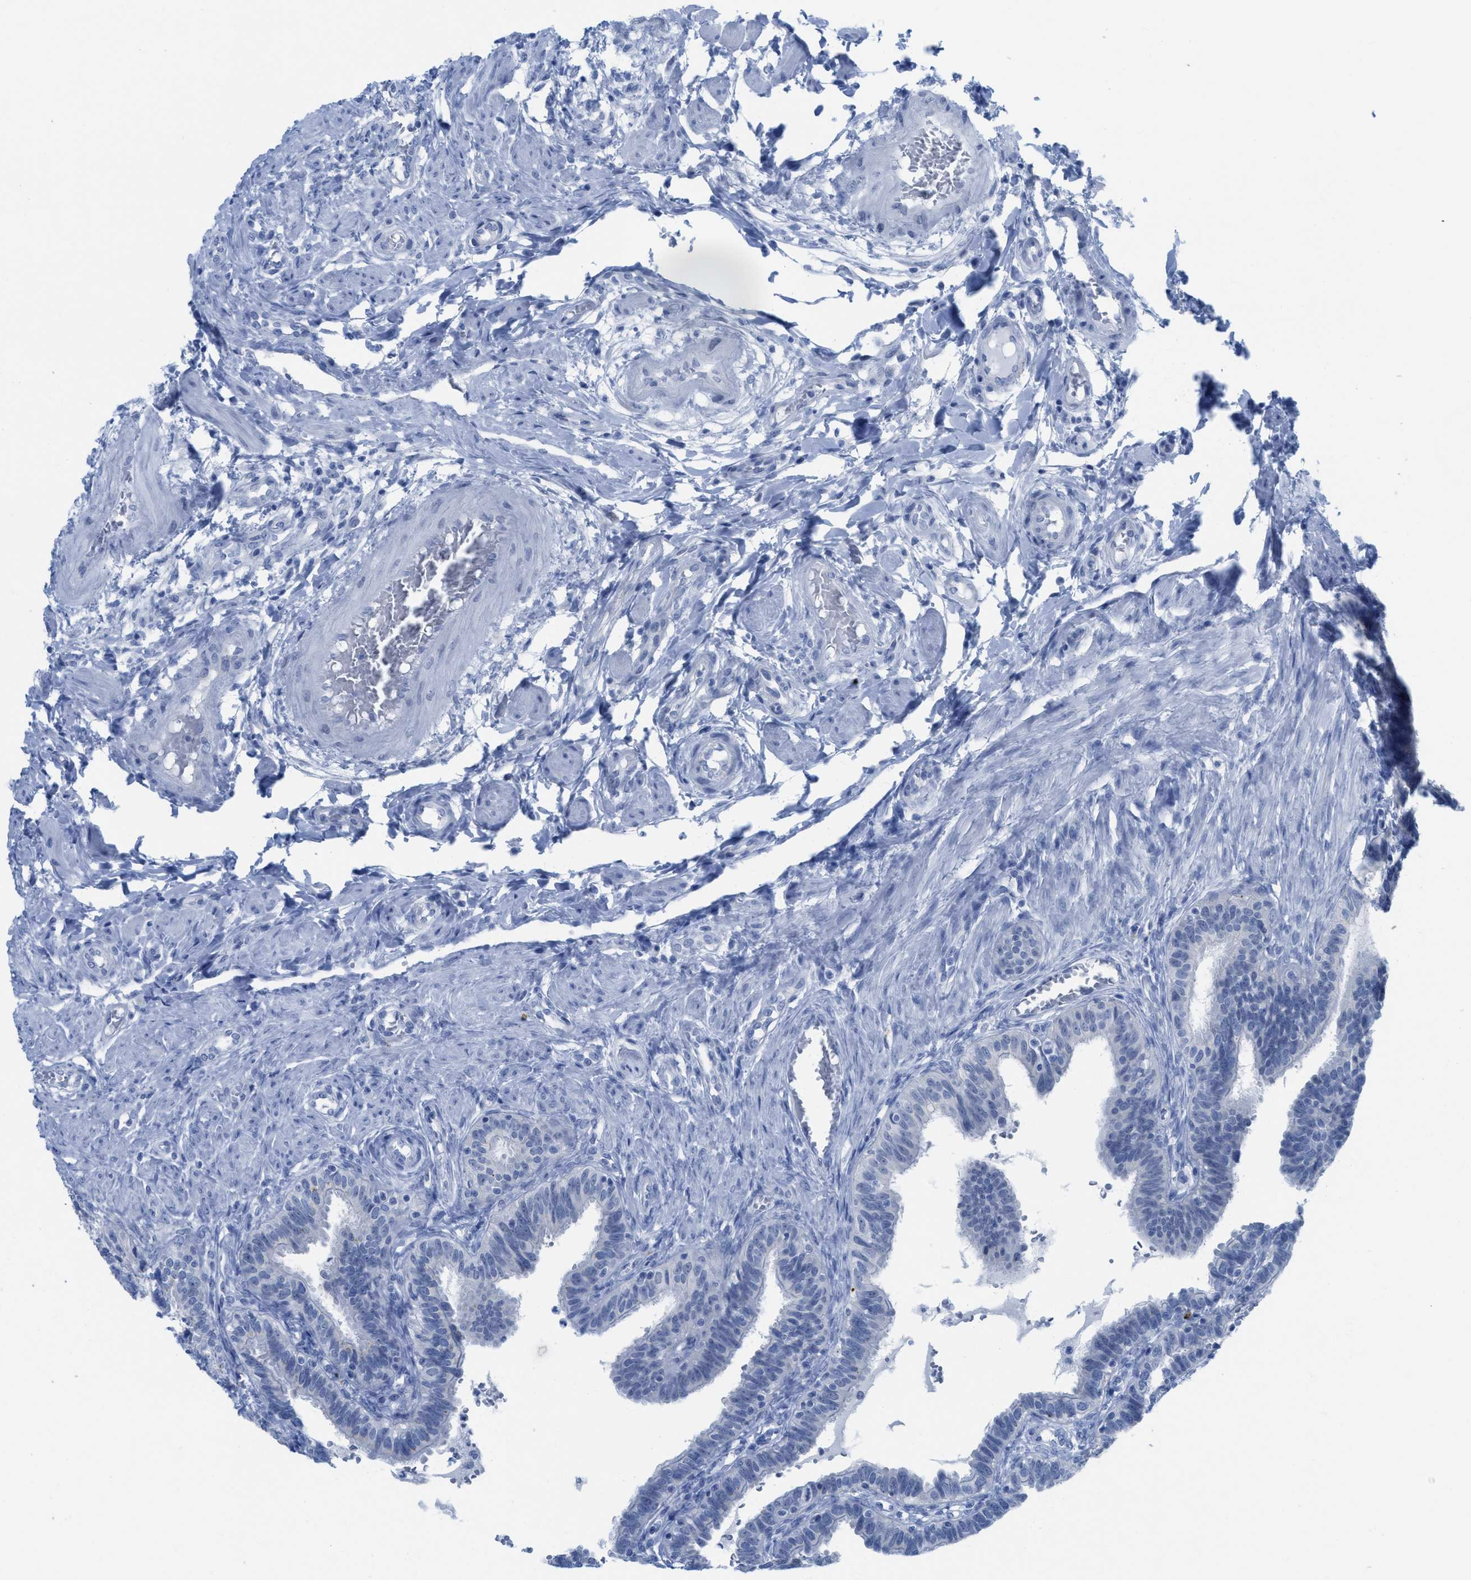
{"staining": {"intensity": "negative", "quantity": "none", "location": "none"}, "tissue": "fallopian tube", "cell_type": "Glandular cells", "image_type": "normal", "snomed": [{"axis": "morphology", "description": "Normal tissue, NOS"}, {"axis": "topography", "description": "Fallopian tube"}, {"axis": "topography", "description": "Placenta"}], "caption": "IHC image of unremarkable fallopian tube: human fallopian tube stained with DAB exhibits no significant protein positivity in glandular cells.", "gene": "WDR4", "patient": {"sex": "female", "age": 34}}